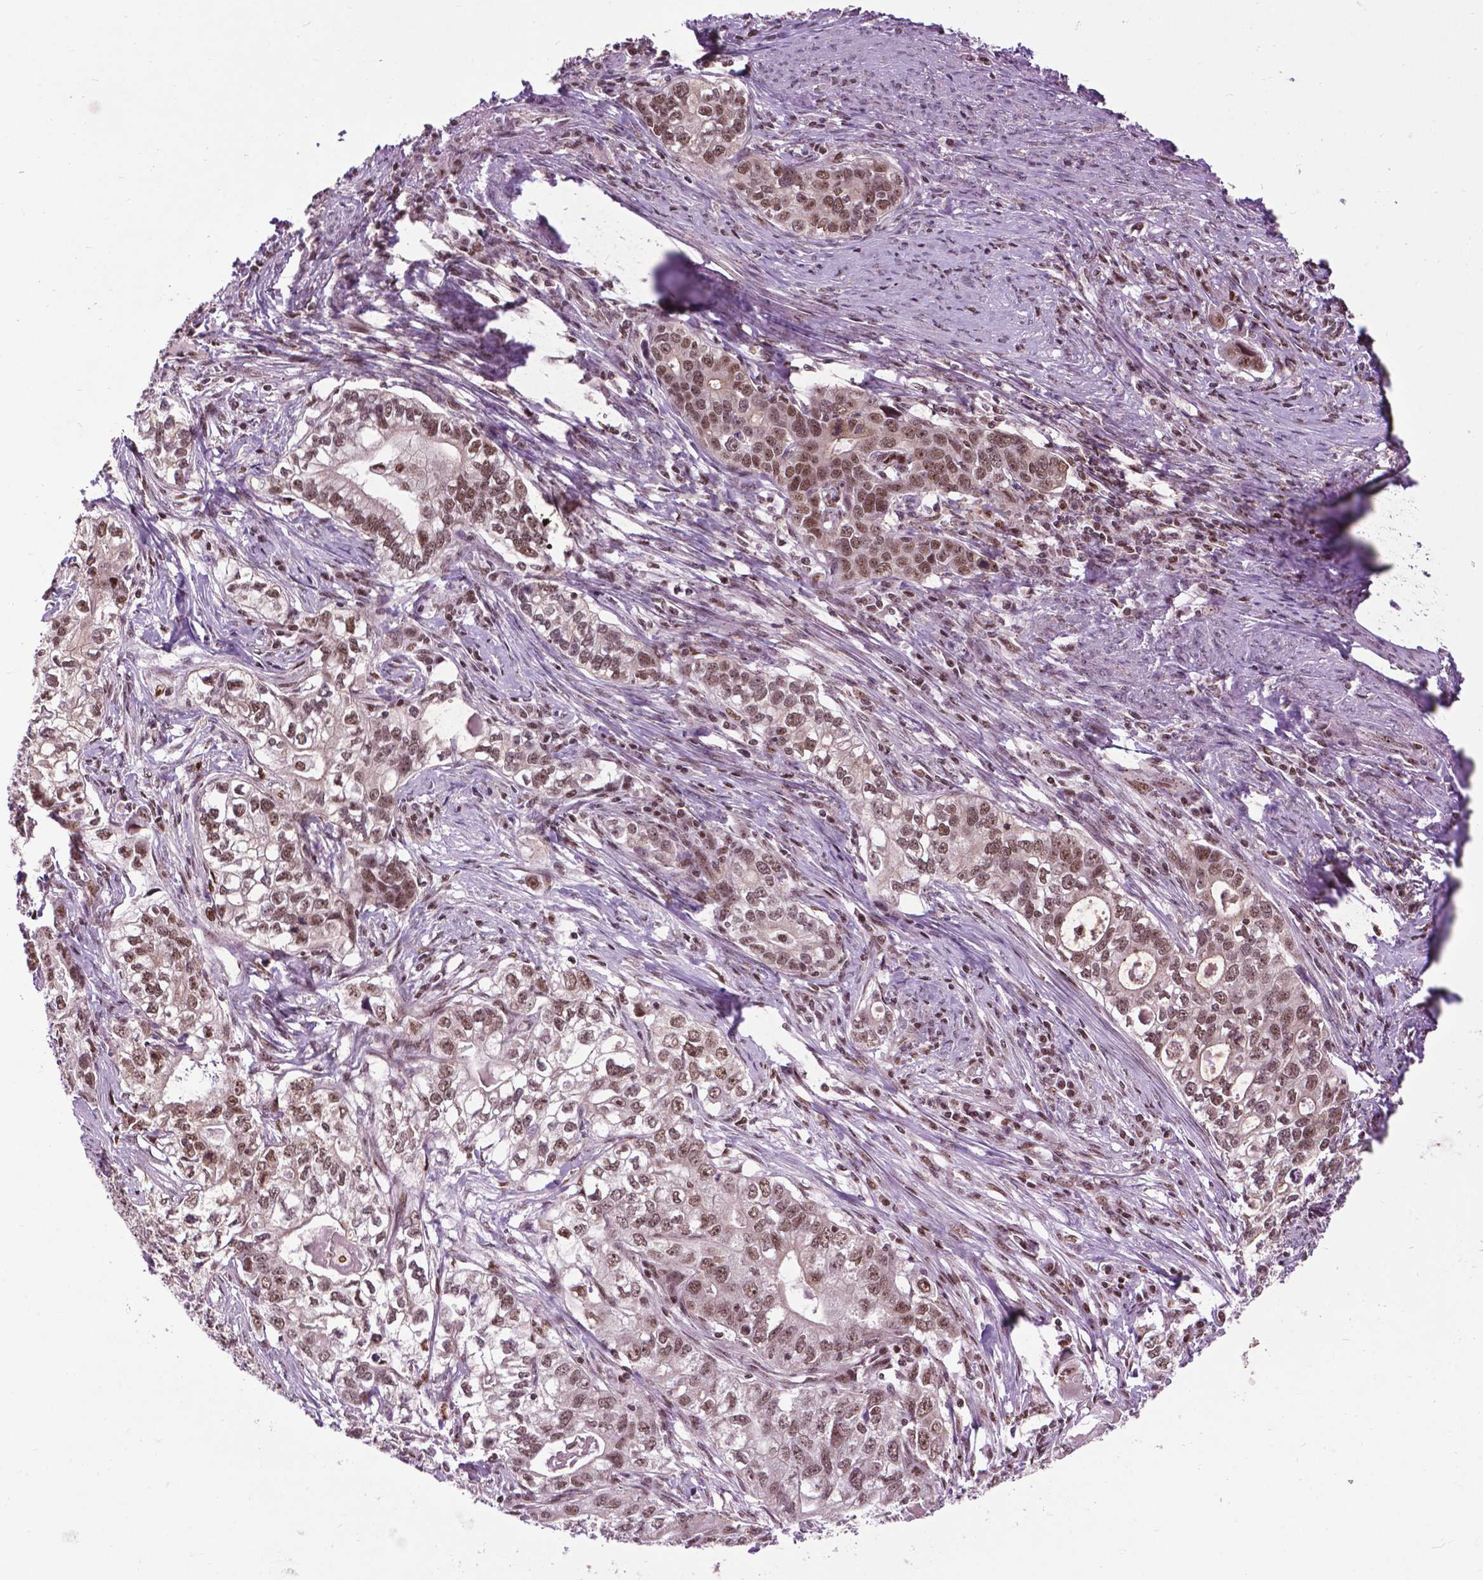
{"staining": {"intensity": "moderate", "quantity": ">75%", "location": "nuclear"}, "tissue": "stomach cancer", "cell_type": "Tumor cells", "image_type": "cancer", "snomed": [{"axis": "morphology", "description": "Adenocarcinoma, NOS"}, {"axis": "topography", "description": "Stomach, lower"}], "caption": "A histopathology image showing moderate nuclear positivity in about >75% of tumor cells in adenocarcinoma (stomach), as visualized by brown immunohistochemical staining.", "gene": "EAF1", "patient": {"sex": "female", "age": 72}}